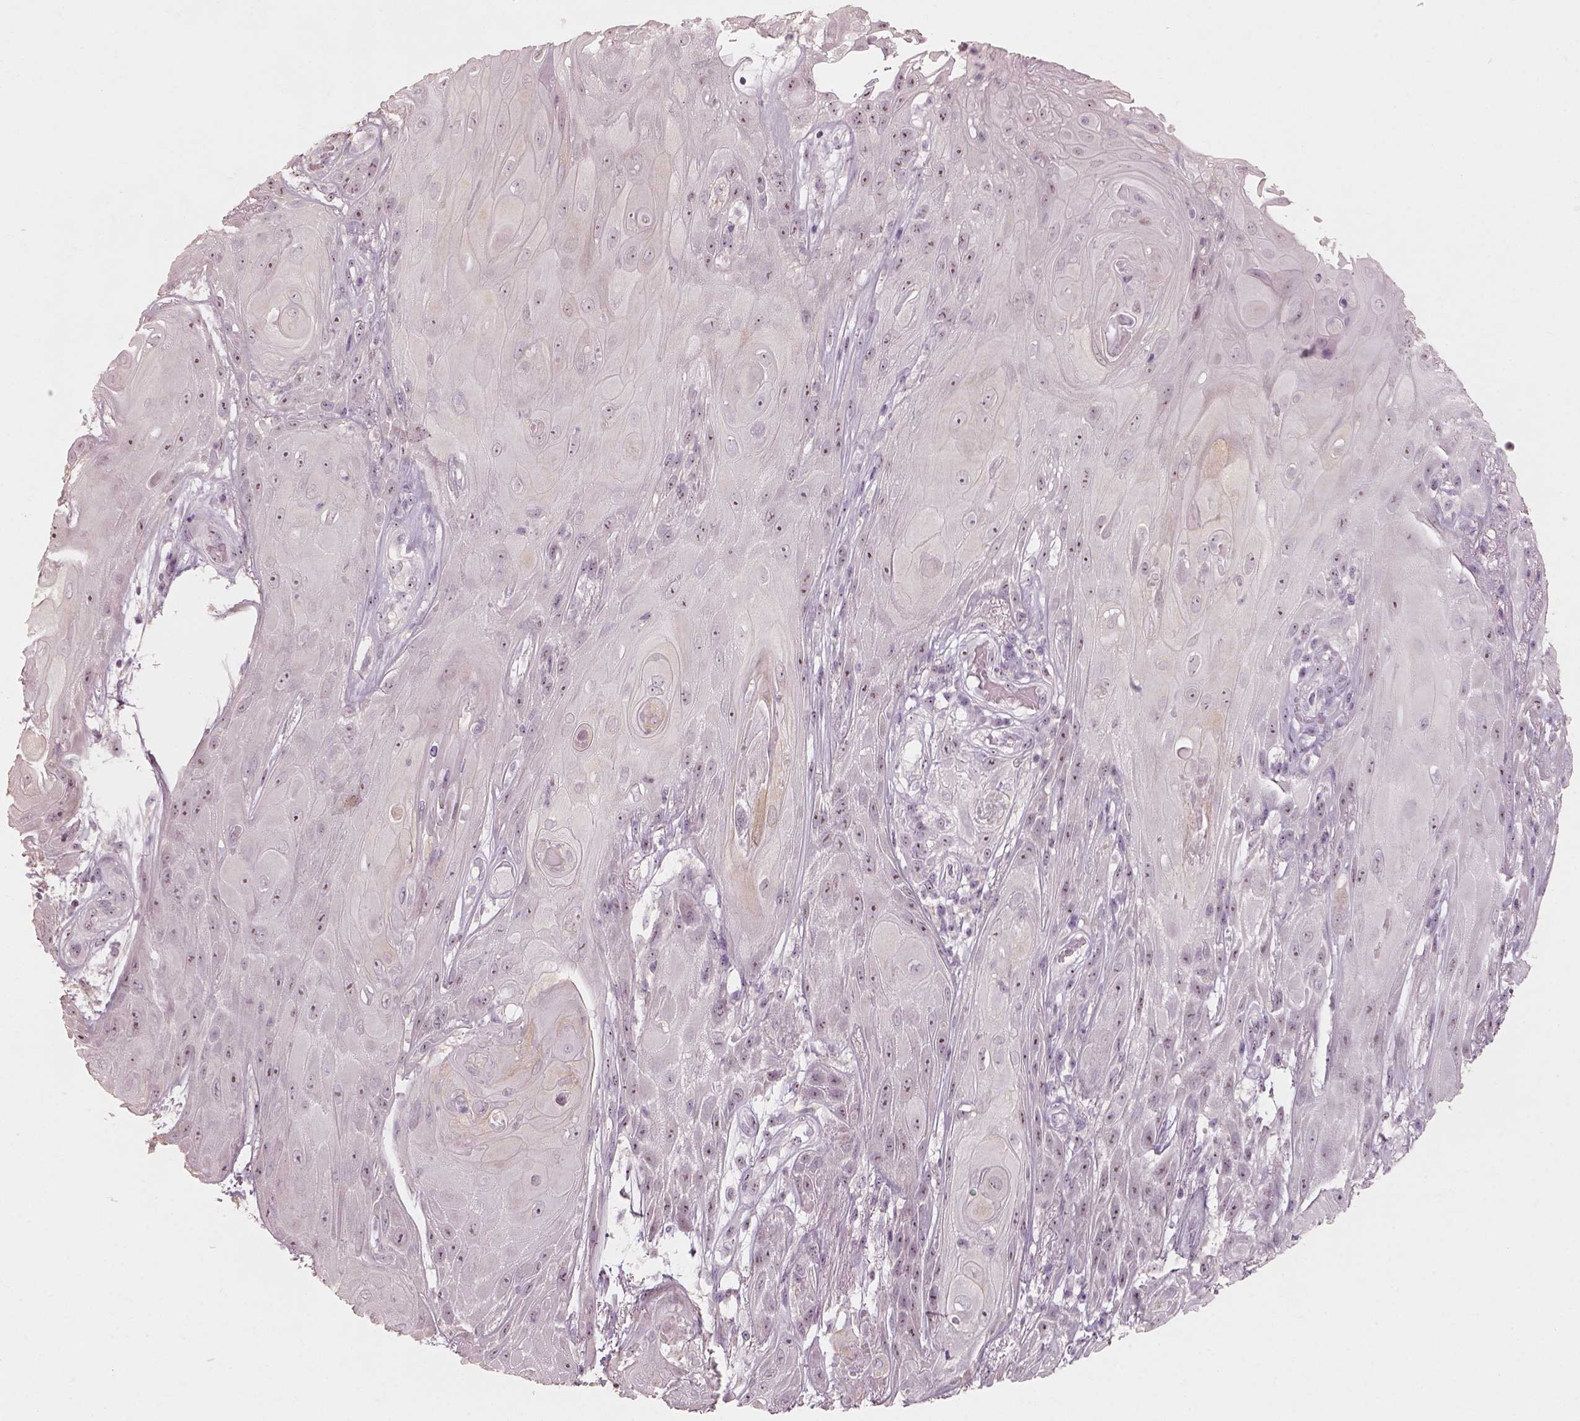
{"staining": {"intensity": "weak", "quantity": ">75%", "location": "nuclear"}, "tissue": "skin cancer", "cell_type": "Tumor cells", "image_type": "cancer", "snomed": [{"axis": "morphology", "description": "Squamous cell carcinoma, NOS"}, {"axis": "topography", "description": "Skin"}], "caption": "Tumor cells demonstrate weak nuclear positivity in approximately >75% of cells in skin squamous cell carcinoma. Nuclei are stained in blue.", "gene": "CDS1", "patient": {"sex": "male", "age": 62}}